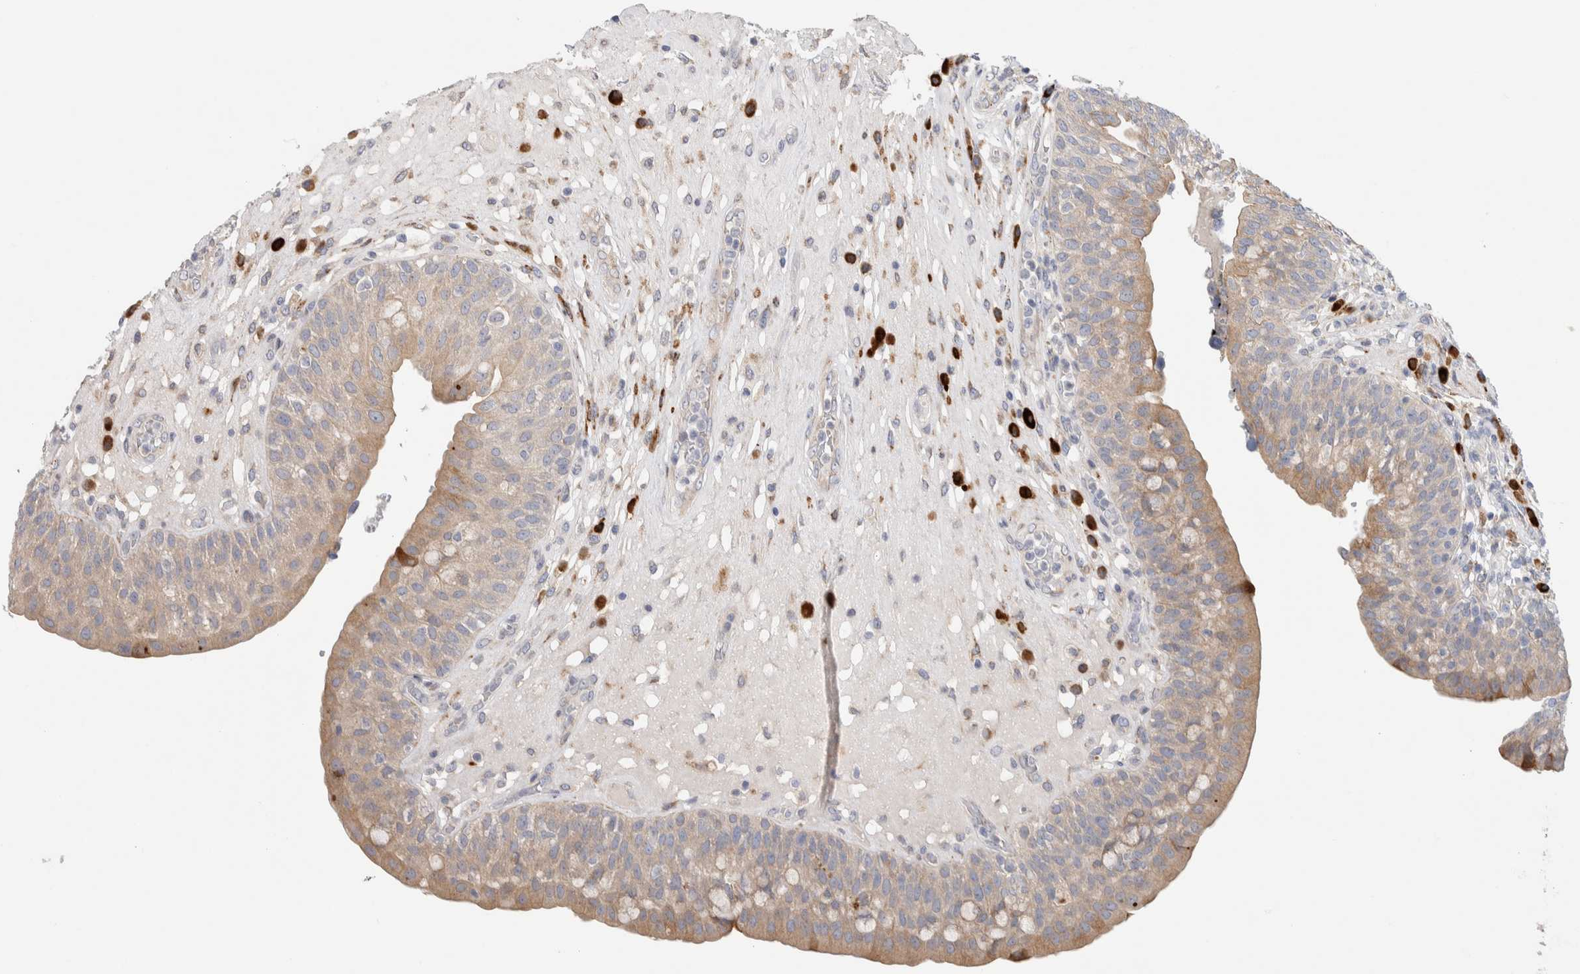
{"staining": {"intensity": "weak", "quantity": ">75%", "location": "cytoplasmic/membranous"}, "tissue": "urinary bladder", "cell_type": "Urothelial cells", "image_type": "normal", "snomed": [{"axis": "morphology", "description": "Normal tissue, NOS"}, {"axis": "topography", "description": "Urinary bladder"}], "caption": "The image demonstrates immunohistochemical staining of normal urinary bladder. There is weak cytoplasmic/membranous expression is present in approximately >75% of urothelial cells. (IHC, brightfield microscopy, high magnification).", "gene": "ENGASE", "patient": {"sex": "female", "age": 62}}